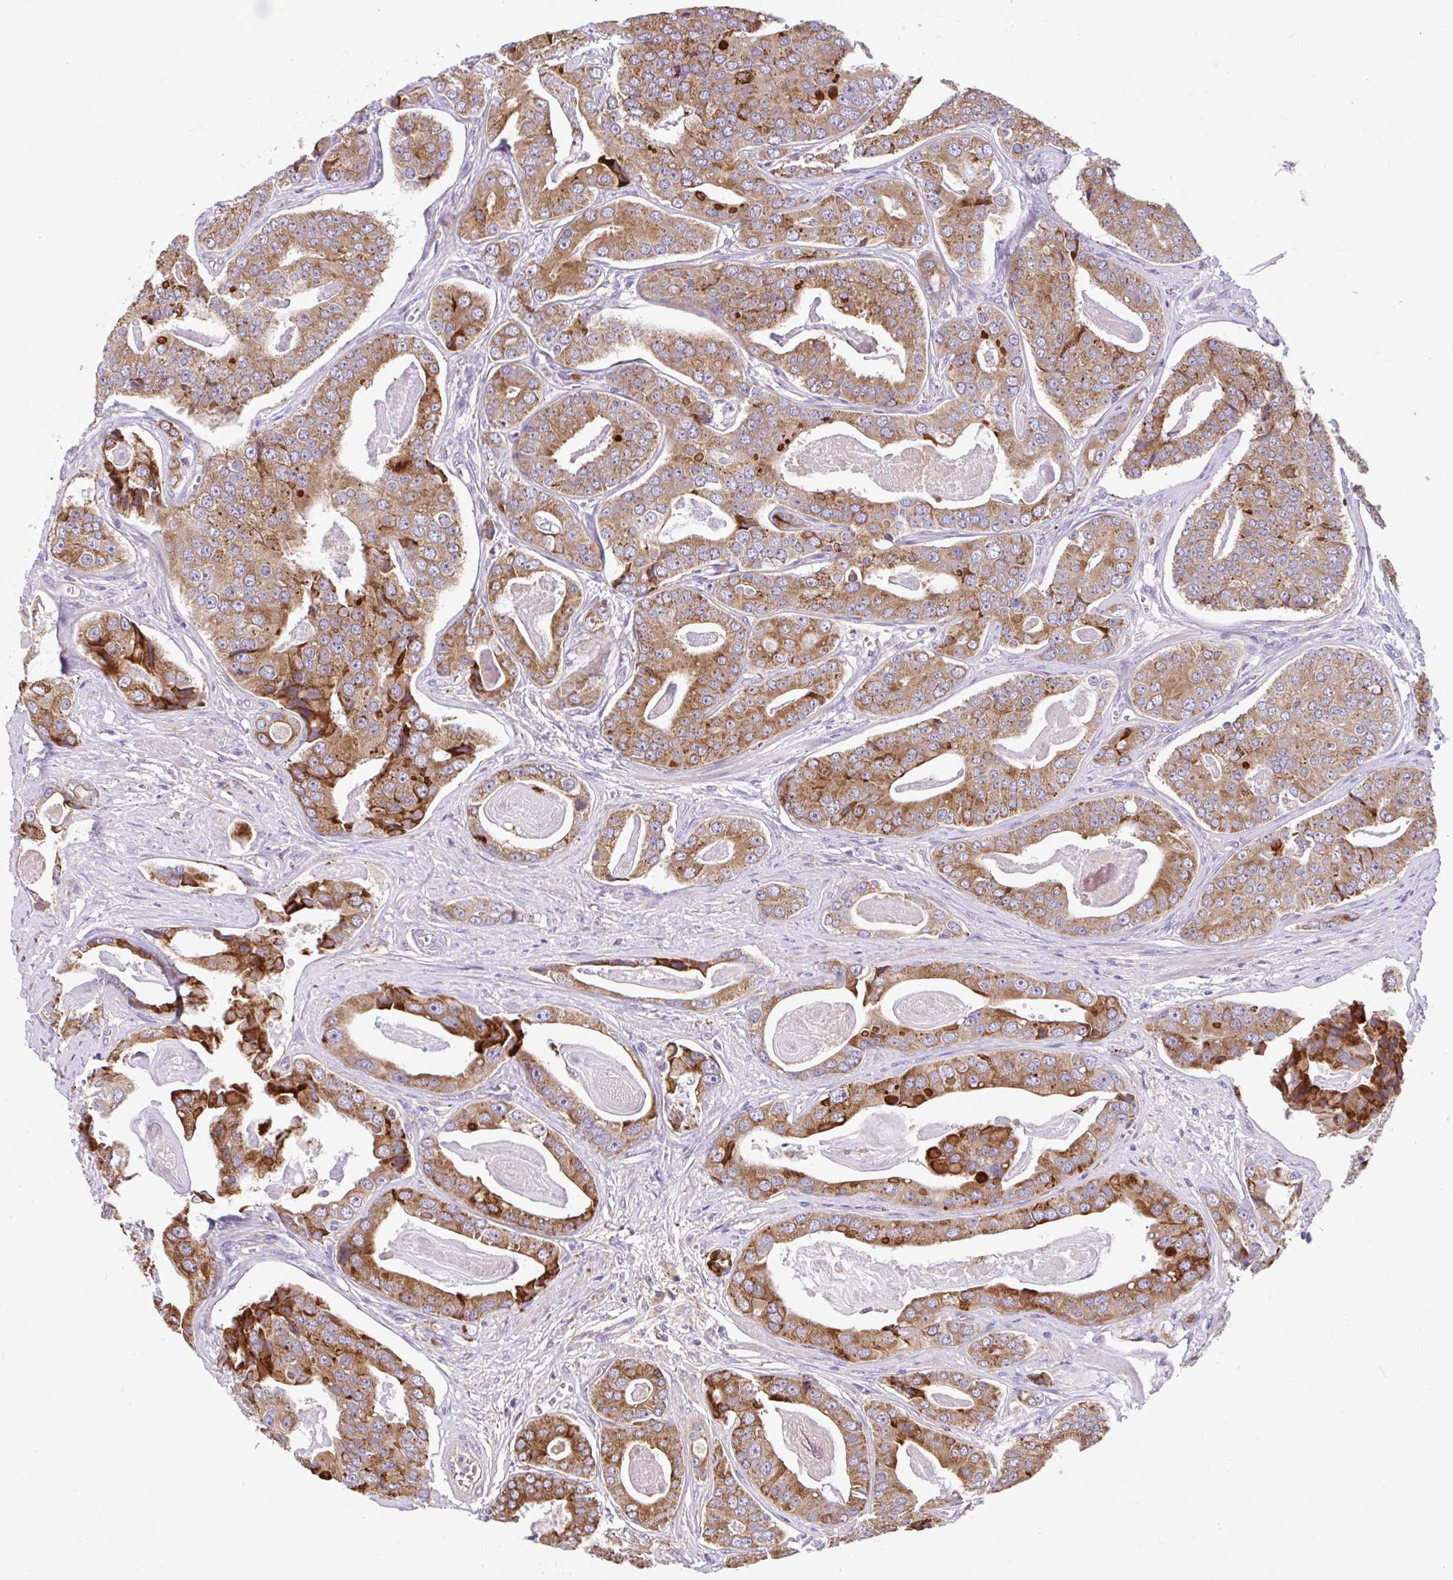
{"staining": {"intensity": "moderate", "quantity": ">75%", "location": "cytoplasmic/membranous"}, "tissue": "prostate cancer", "cell_type": "Tumor cells", "image_type": "cancer", "snomed": [{"axis": "morphology", "description": "Adenocarcinoma, High grade"}, {"axis": "topography", "description": "Prostate"}], "caption": "Immunohistochemistry micrograph of human prostate cancer (high-grade adenocarcinoma) stained for a protein (brown), which exhibits medium levels of moderate cytoplasmic/membranous staining in about >75% of tumor cells.", "gene": "RALBP1", "patient": {"sex": "male", "age": 71}}